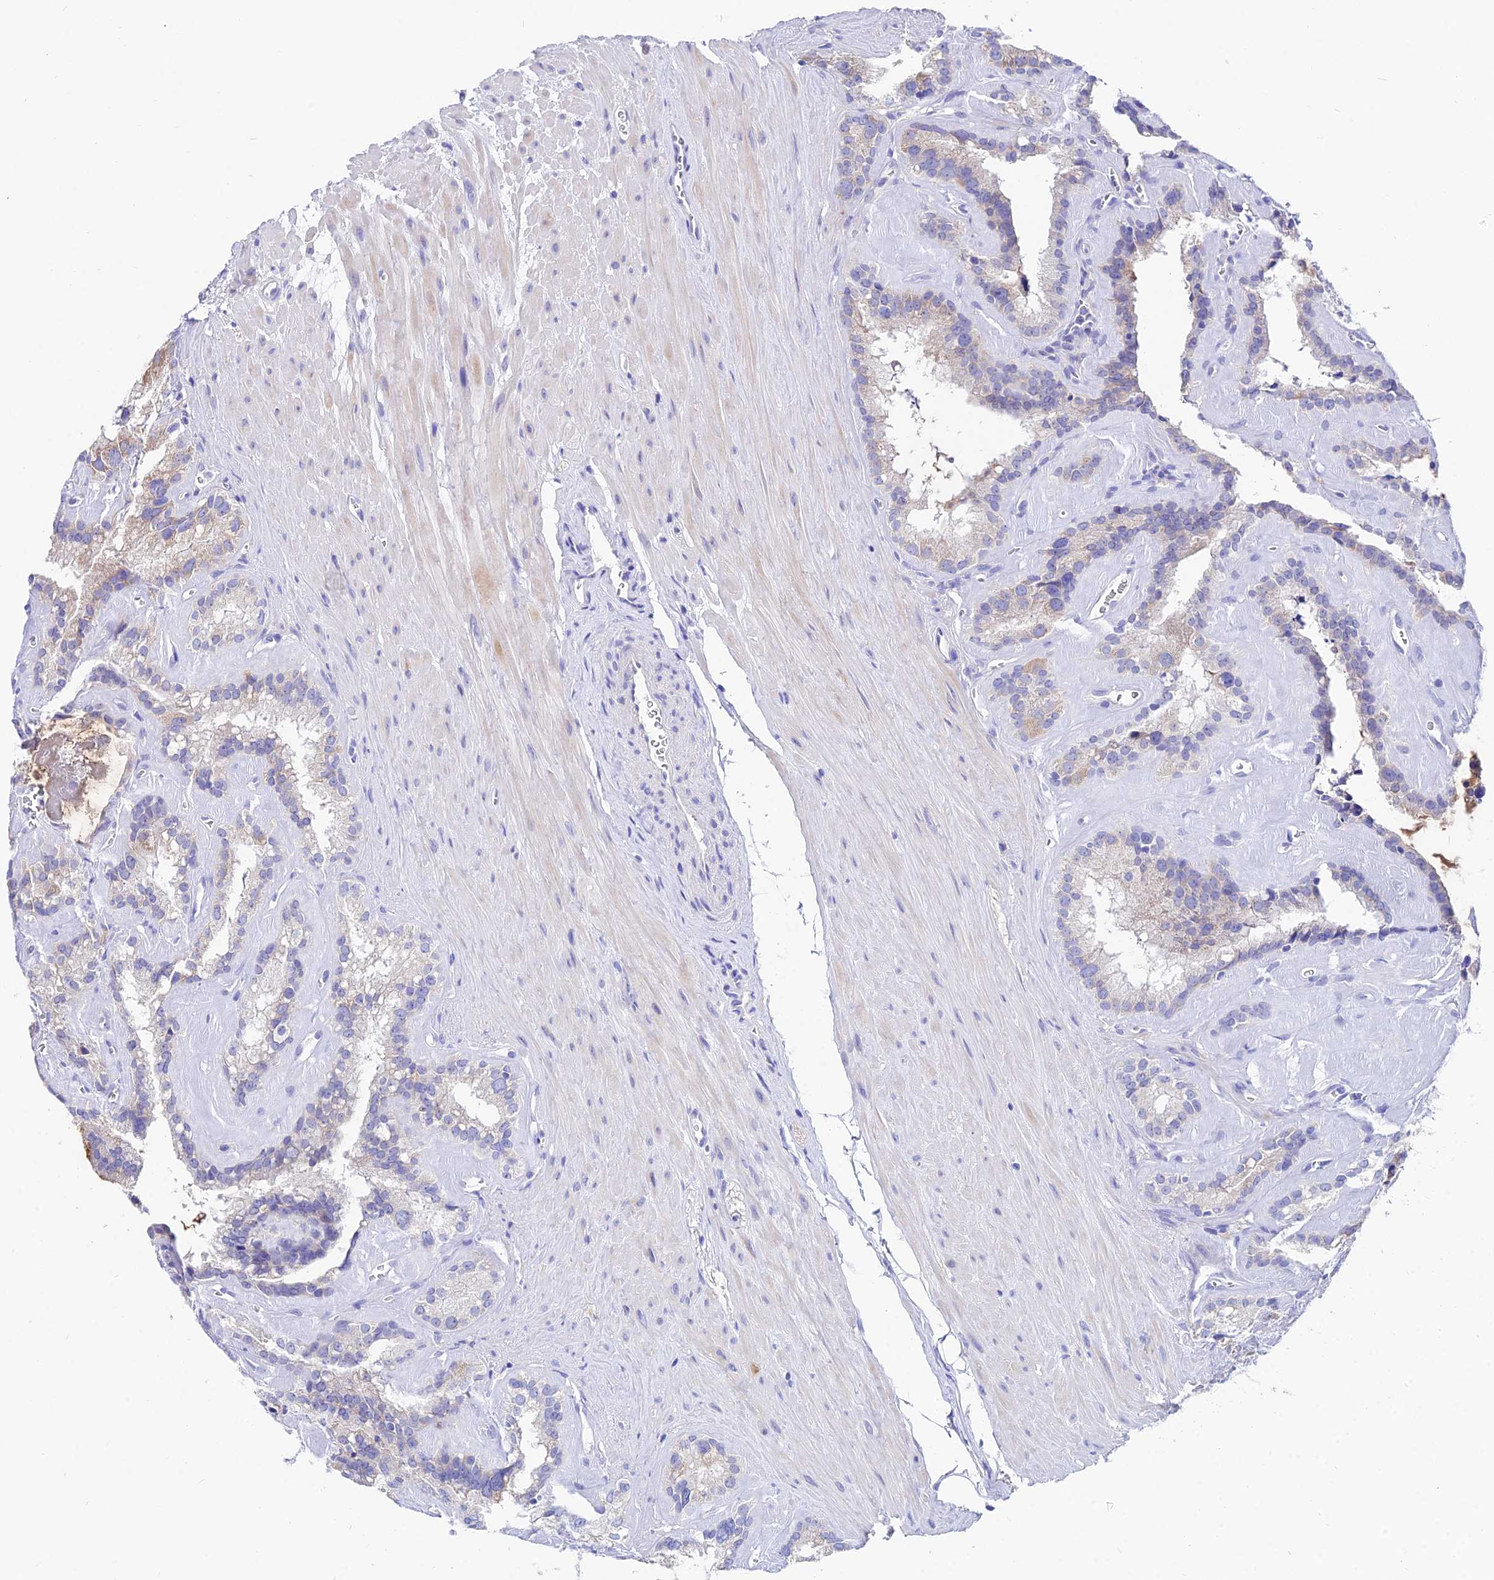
{"staining": {"intensity": "negative", "quantity": "none", "location": "none"}, "tissue": "seminal vesicle", "cell_type": "Glandular cells", "image_type": "normal", "snomed": [{"axis": "morphology", "description": "Normal tissue, NOS"}, {"axis": "topography", "description": "Prostate"}, {"axis": "topography", "description": "Seminal veicle"}], "caption": "Immunohistochemistry of unremarkable human seminal vesicle reveals no expression in glandular cells. Brightfield microscopy of immunohistochemistry (IHC) stained with DAB (brown) and hematoxylin (blue), captured at high magnification.", "gene": "CEP41", "patient": {"sex": "male", "age": 59}}